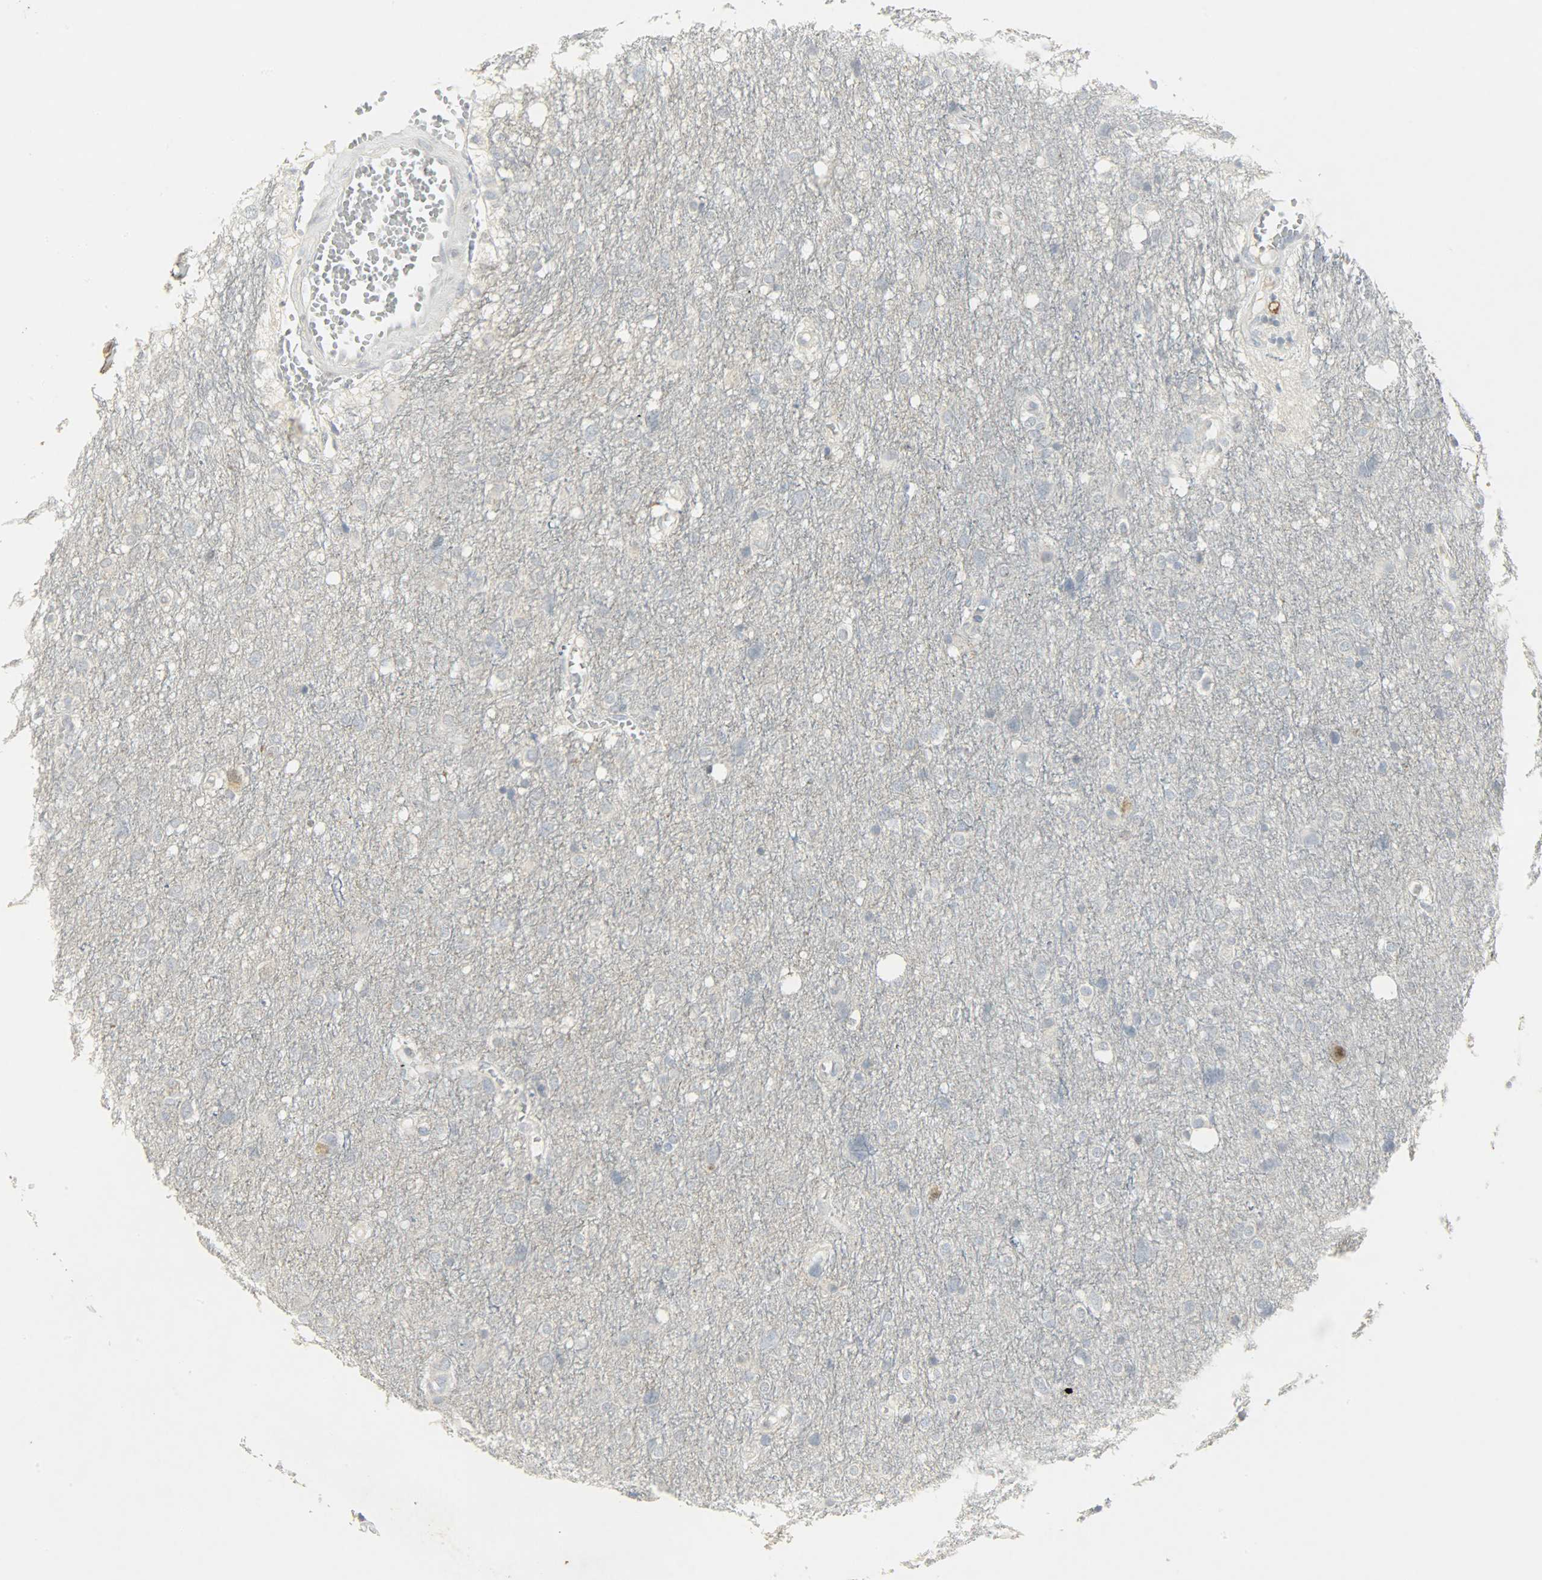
{"staining": {"intensity": "negative", "quantity": "none", "location": "none"}, "tissue": "glioma", "cell_type": "Tumor cells", "image_type": "cancer", "snomed": [{"axis": "morphology", "description": "Glioma, malignant, High grade"}, {"axis": "topography", "description": "Brain"}], "caption": "Human glioma stained for a protein using immunohistochemistry (IHC) demonstrates no positivity in tumor cells.", "gene": "CAMK4", "patient": {"sex": "female", "age": 59}}